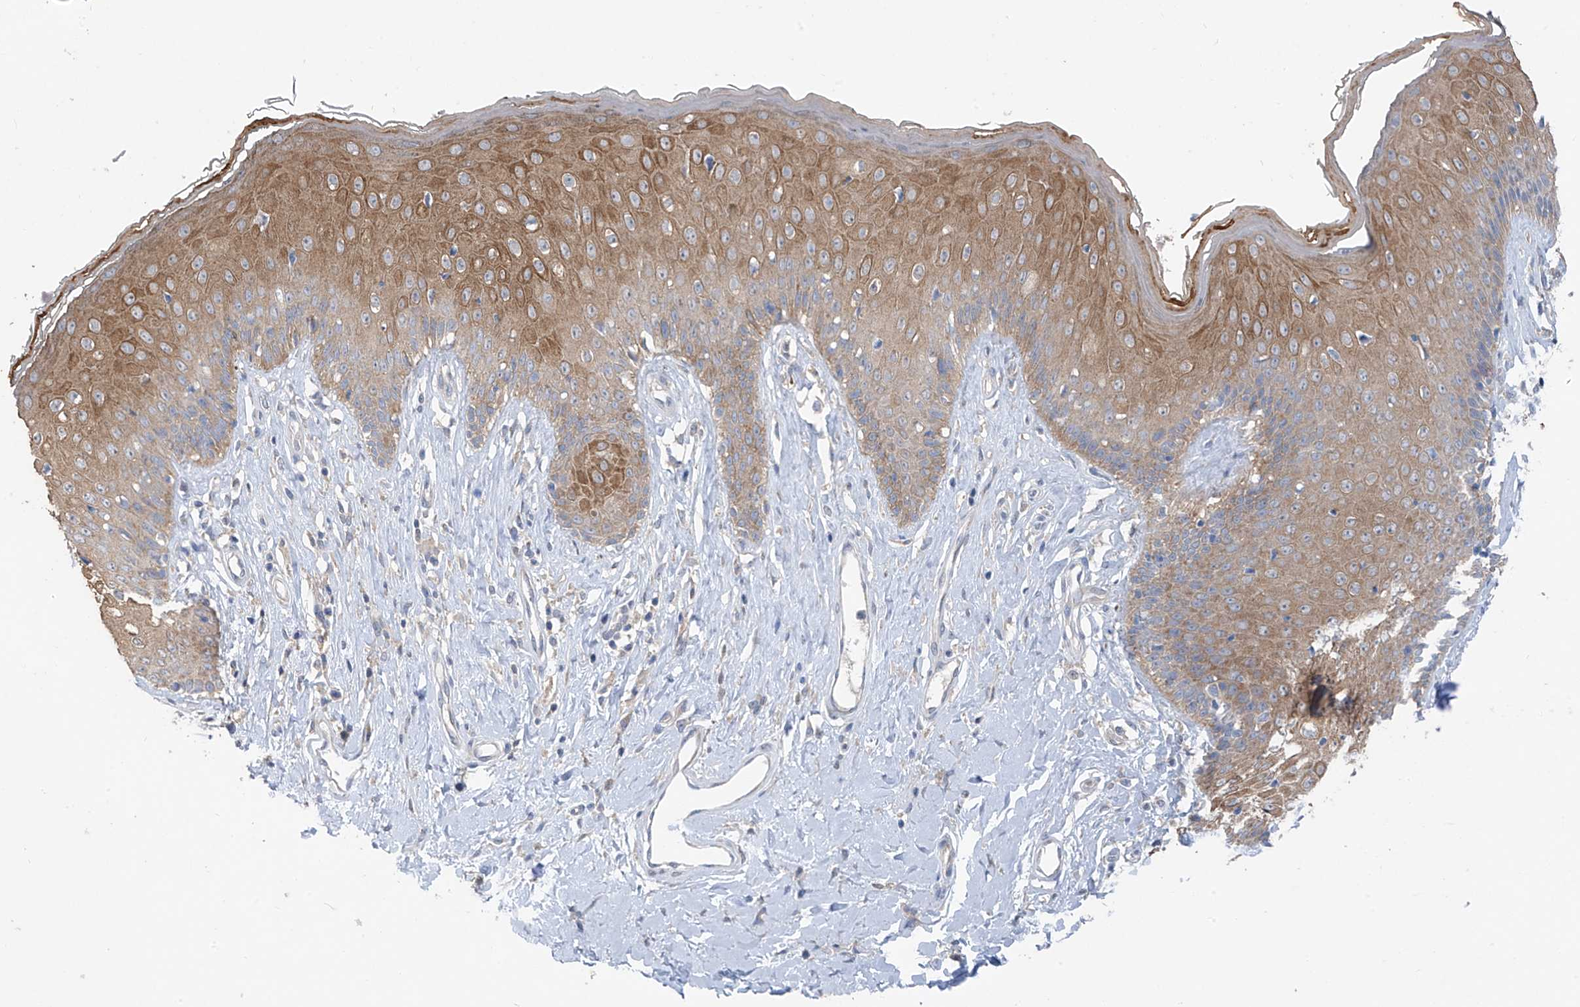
{"staining": {"intensity": "moderate", "quantity": ">75%", "location": "cytoplasmic/membranous"}, "tissue": "skin", "cell_type": "Epidermal cells", "image_type": "normal", "snomed": [{"axis": "morphology", "description": "Normal tissue, NOS"}, {"axis": "morphology", "description": "Squamous cell carcinoma, NOS"}, {"axis": "topography", "description": "Vulva"}], "caption": "Epidermal cells display medium levels of moderate cytoplasmic/membranous positivity in approximately >75% of cells in normal skin.", "gene": "RPL4", "patient": {"sex": "female", "age": 85}}